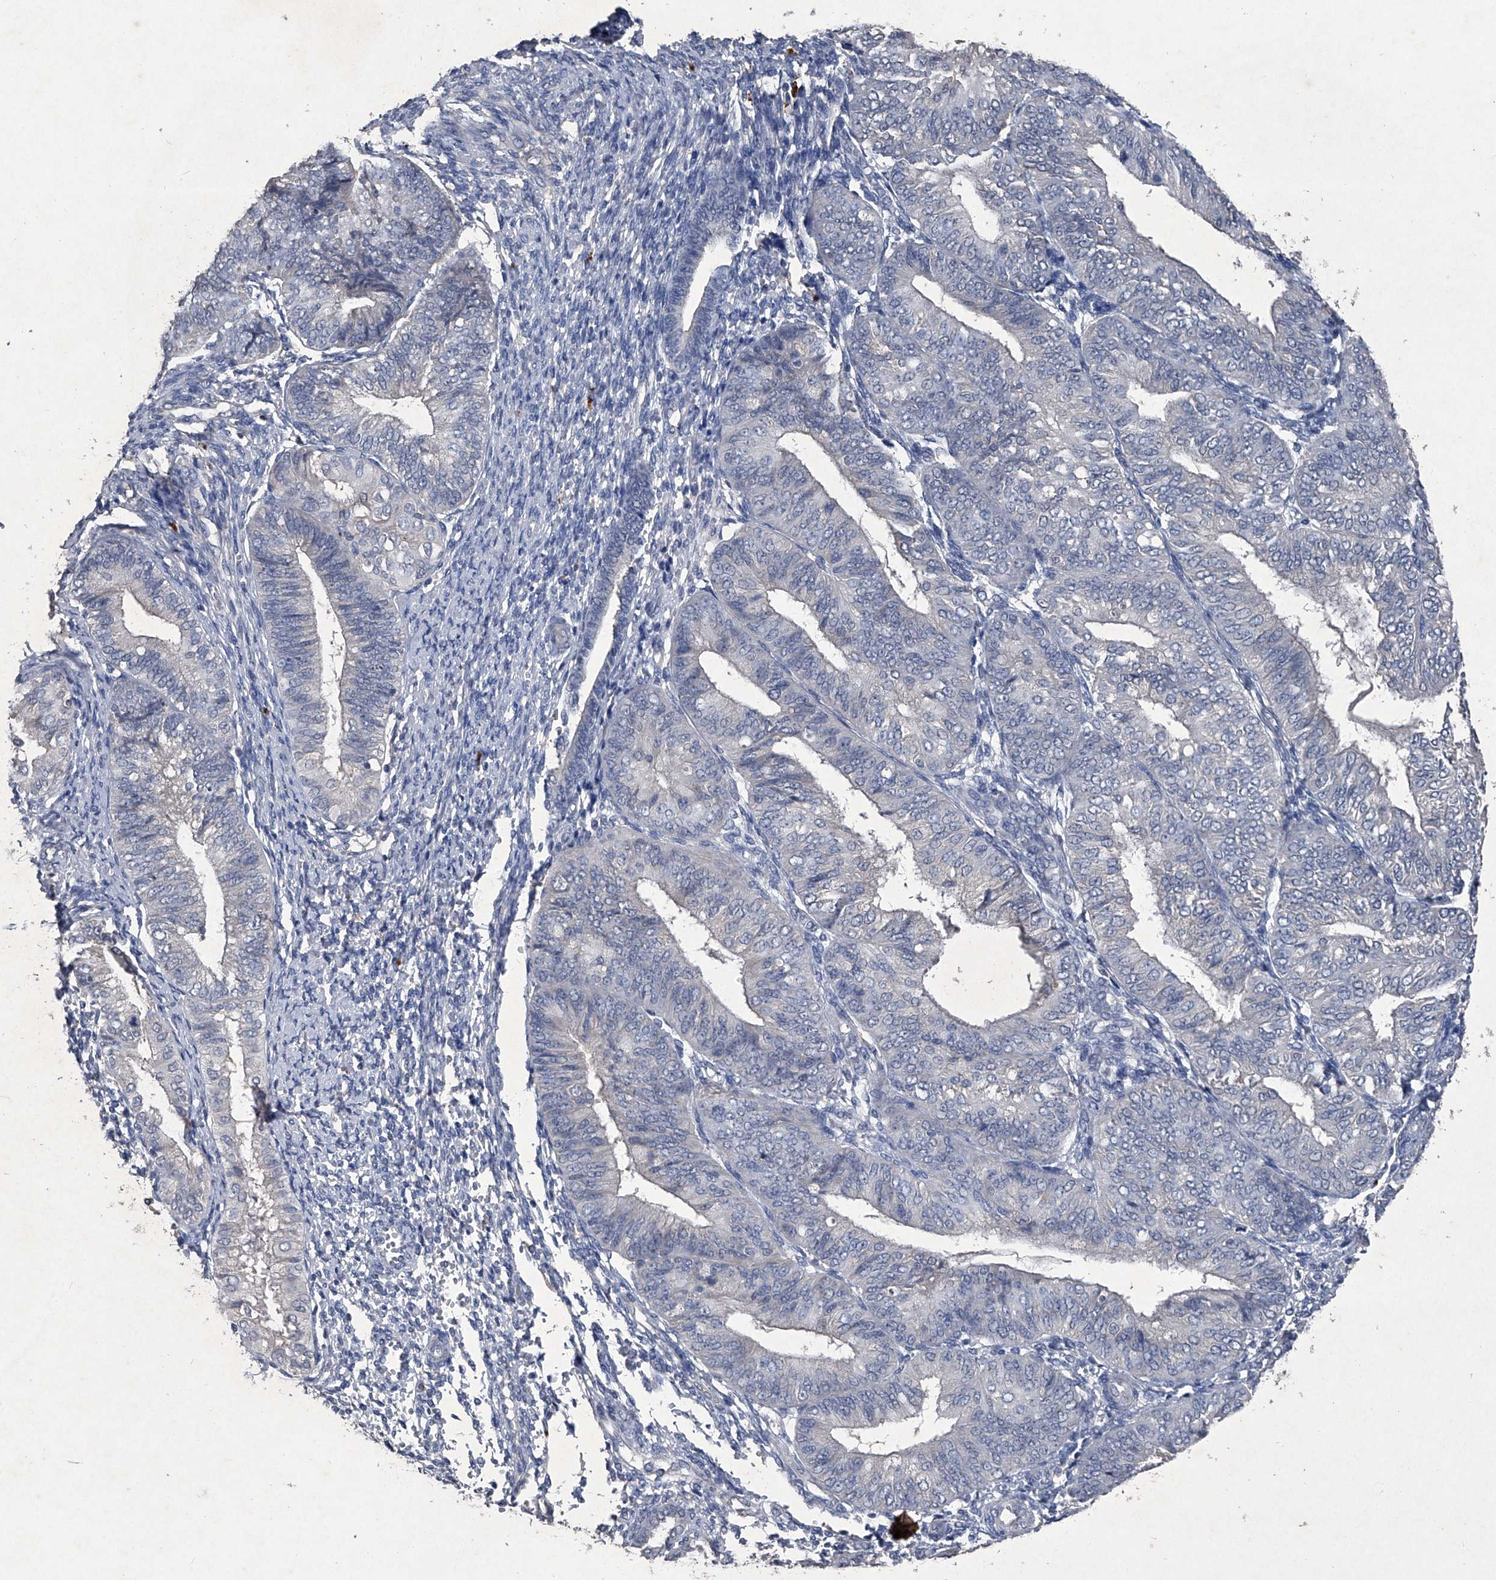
{"staining": {"intensity": "negative", "quantity": "none", "location": "none"}, "tissue": "endometrial cancer", "cell_type": "Tumor cells", "image_type": "cancer", "snomed": [{"axis": "morphology", "description": "Adenocarcinoma, NOS"}, {"axis": "topography", "description": "Endometrium"}], "caption": "Immunohistochemistry photomicrograph of endometrial cancer stained for a protein (brown), which reveals no expression in tumor cells.", "gene": "MAPKAP1", "patient": {"sex": "female", "age": 58}}